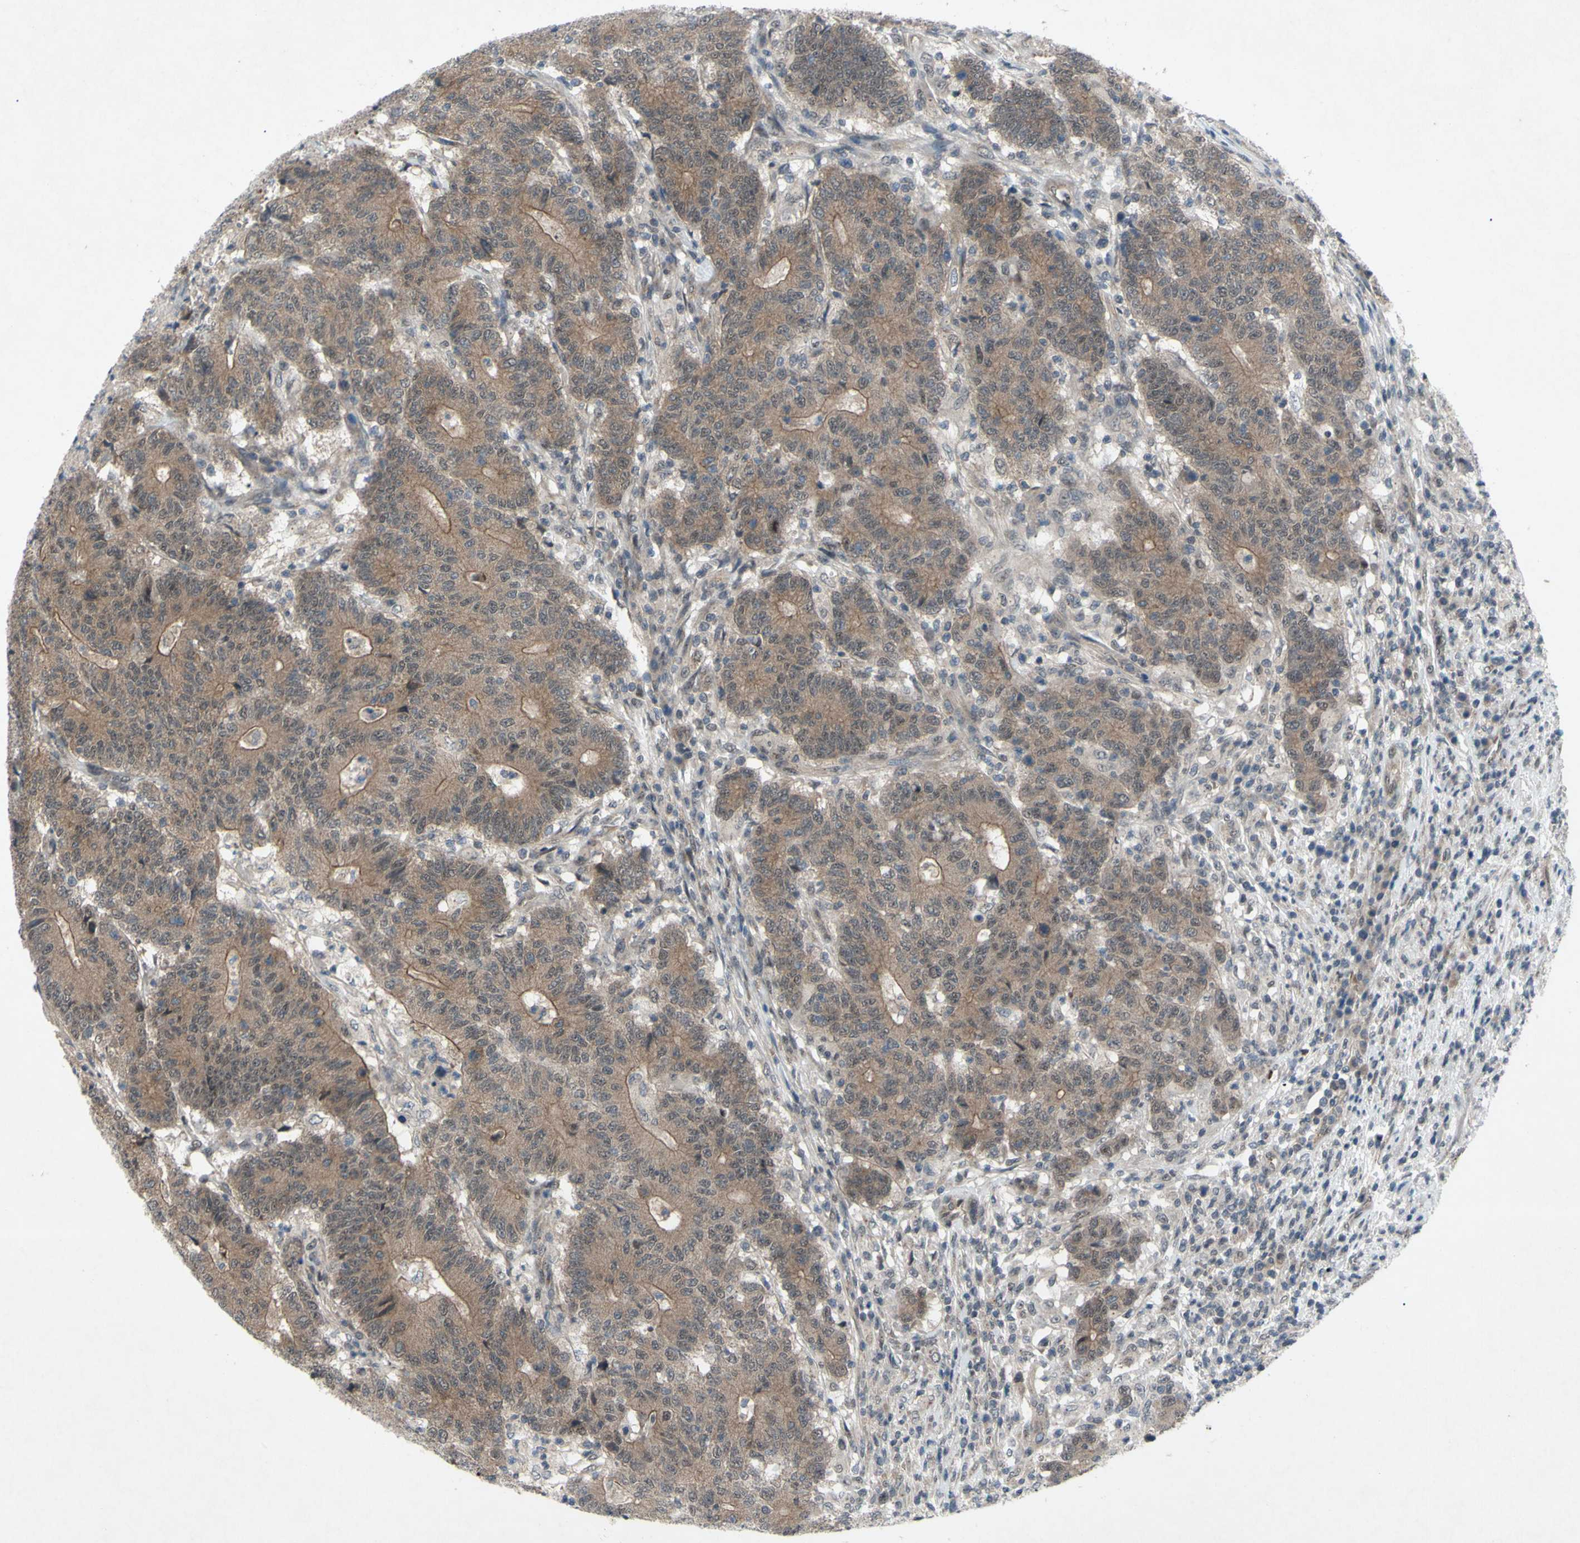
{"staining": {"intensity": "weak", "quantity": ">75%", "location": "cytoplasmic/membranous"}, "tissue": "colorectal cancer", "cell_type": "Tumor cells", "image_type": "cancer", "snomed": [{"axis": "morphology", "description": "Normal tissue, NOS"}, {"axis": "morphology", "description": "Adenocarcinoma, NOS"}, {"axis": "topography", "description": "Colon"}], "caption": "A low amount of weak cytoplasmic/membranous staining is seen in approximately >75% of tumor cells in colorectal cancer (adenocarcinoma) tissue.", "gene": "TRDMT1", "patient": {"sex": "female", "age": 75}}